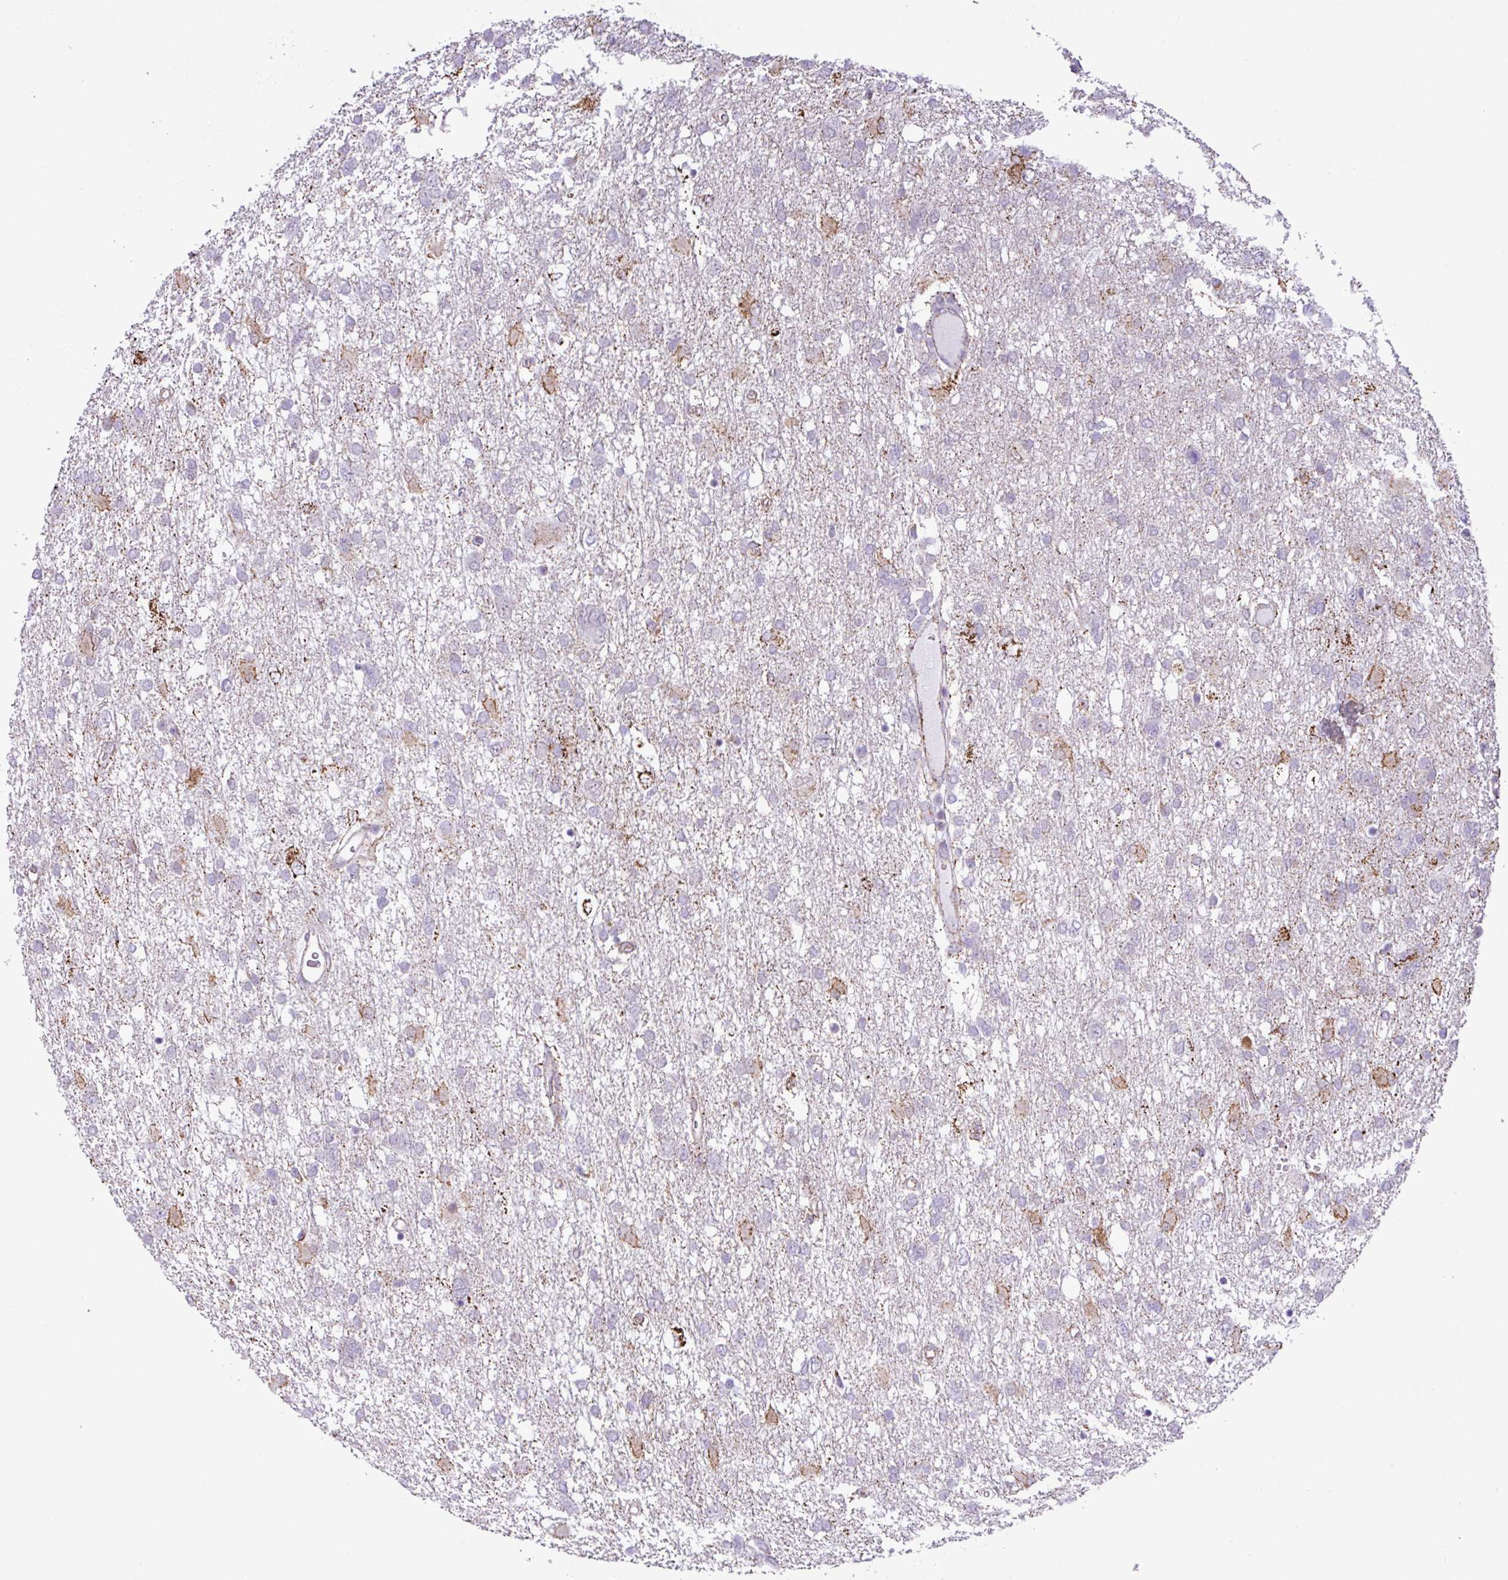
{"staining": {"intensity": "negative", "quantity": "none", "location": "none"}, "tissue": "glioma", "cell_type": "Tumor cells", "image_type": "cancer", "snomed": [{"axis": "morphology", "description": "Glioma, malignant, High grade"}, {"axis": "topography", "description": "Brain"}], "caption": "Human glioma stained for a protein using immunohistochemistry (IHC) demonstrates no expression in tumor cells.", "gene": "SGPP1", "patient": {"sex": "male", "age": 61}}